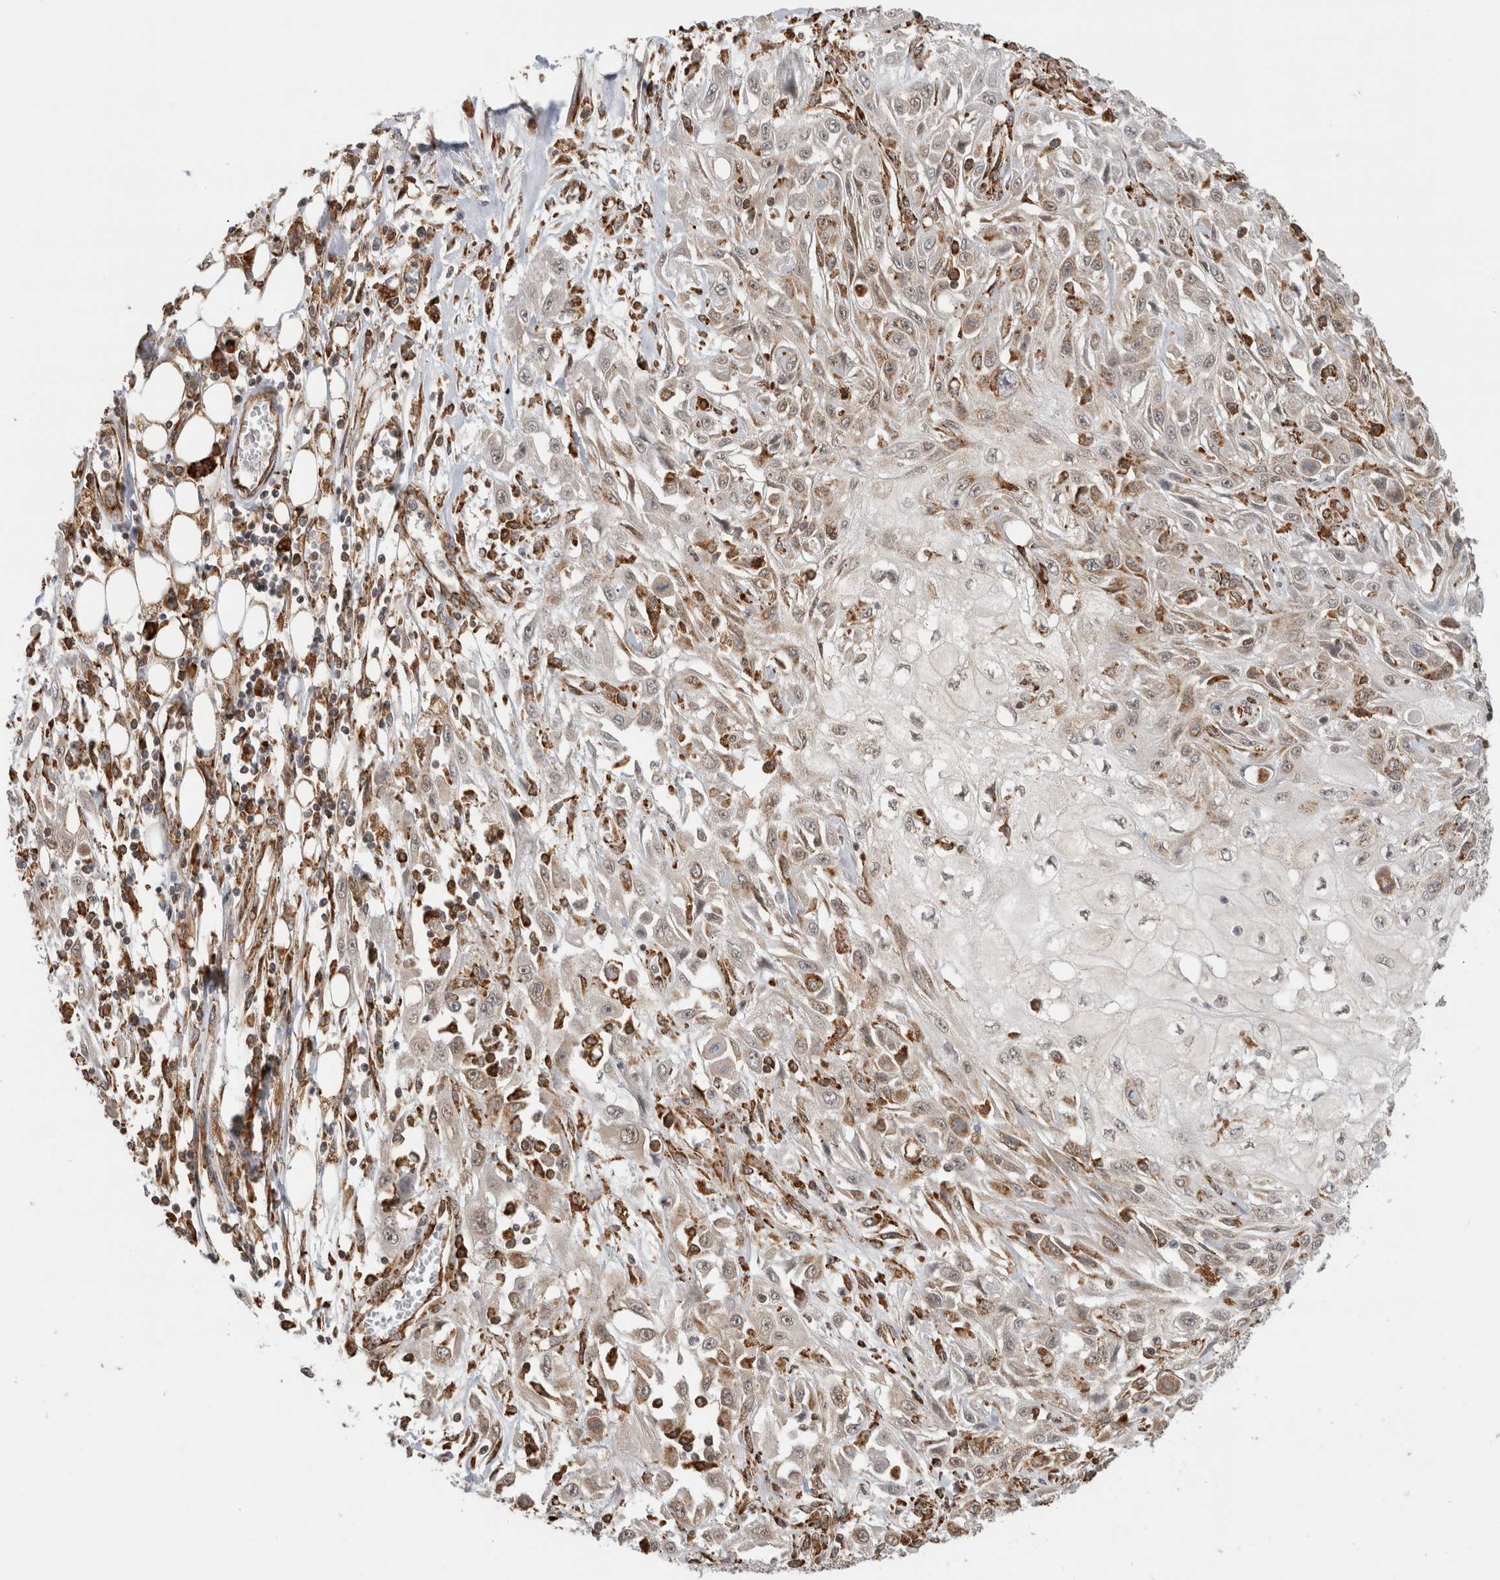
{"staining": {"intensity": "weak", "quantity": "25%-75%", "location": "cytoplasmic/membranous"}, "tissue": "skin cancer", "cell_type": "Tumor cells", "image_type": "cancer", "snomed": [{"axis": "morphology", "description": "Squamous cell carcinoma, NOS"}, {"axis": "morphology", "description": "Squamous cell carcinoma, metastatic, NOS"}, {"axis": "topography", "description": "Skin"}, {"axis": "topography", "description": "Lymph node"}], "caption": "This photomicrograph demonstrates immunohistochemistry staining of human squamous cell carcinoma (skin), with low weak cytoplasmic/membranous staining in approximately 25%-75% of tumor cells.", "gene": "MS4A7", "patient": {"sex": "male", "age": 75}}